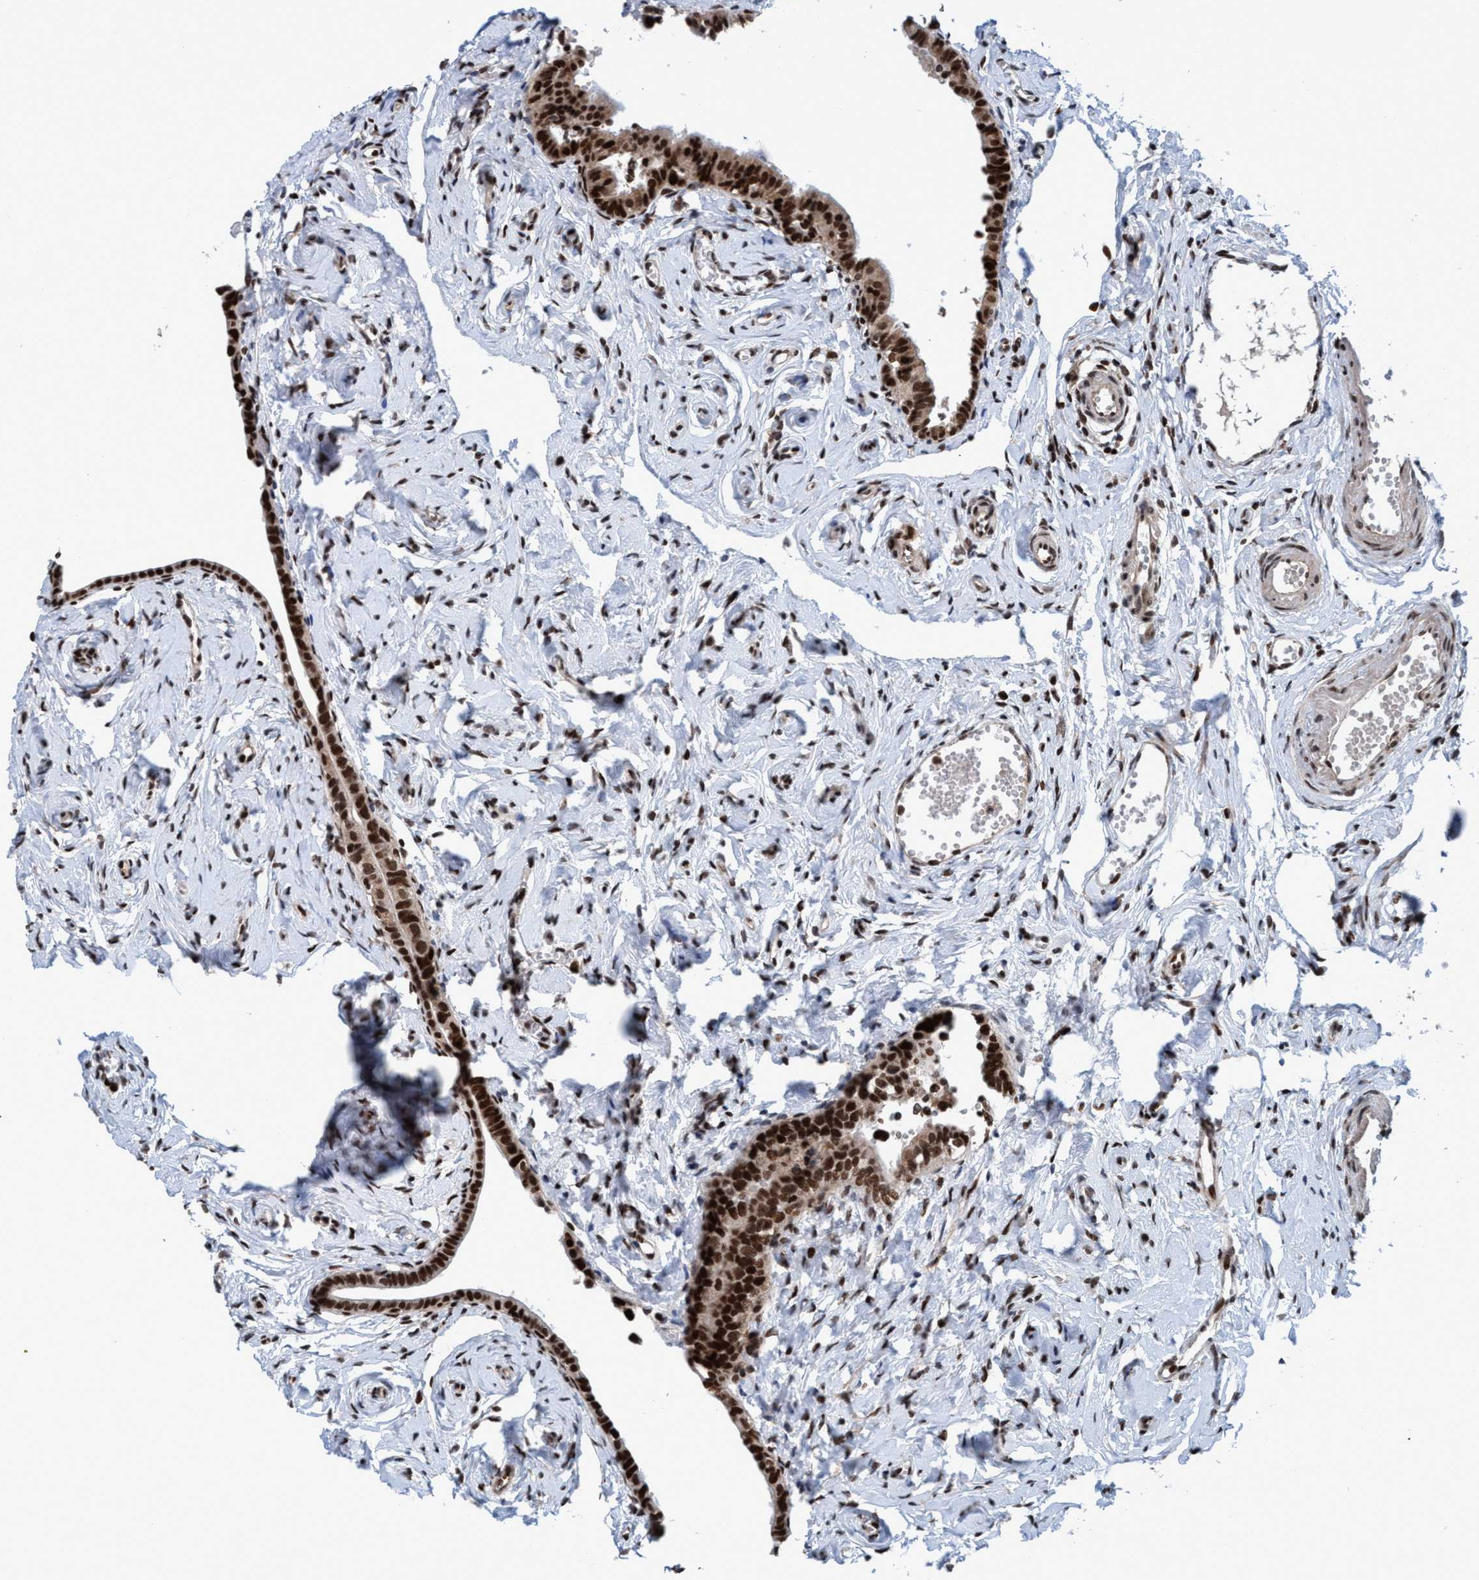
{"staining": {"intensity": "strong", "quantity": ">75%", "location": "nuclear"}, "tissue": "fallopian tube", "cell_type": "Glandular cells", "image_type": "normal", "snomed": [{"axis": "morphology", "description": "Normal tissue, NOS"}, {"axis": "topography", "description": "Fallopian tube"}], "caption": "Strong nuclear expression is present in approximately >75% of glandular cells in normal fallopian tube.", "gene": "TOPBP1", "patient": {"sex": "female", "age": 71}}